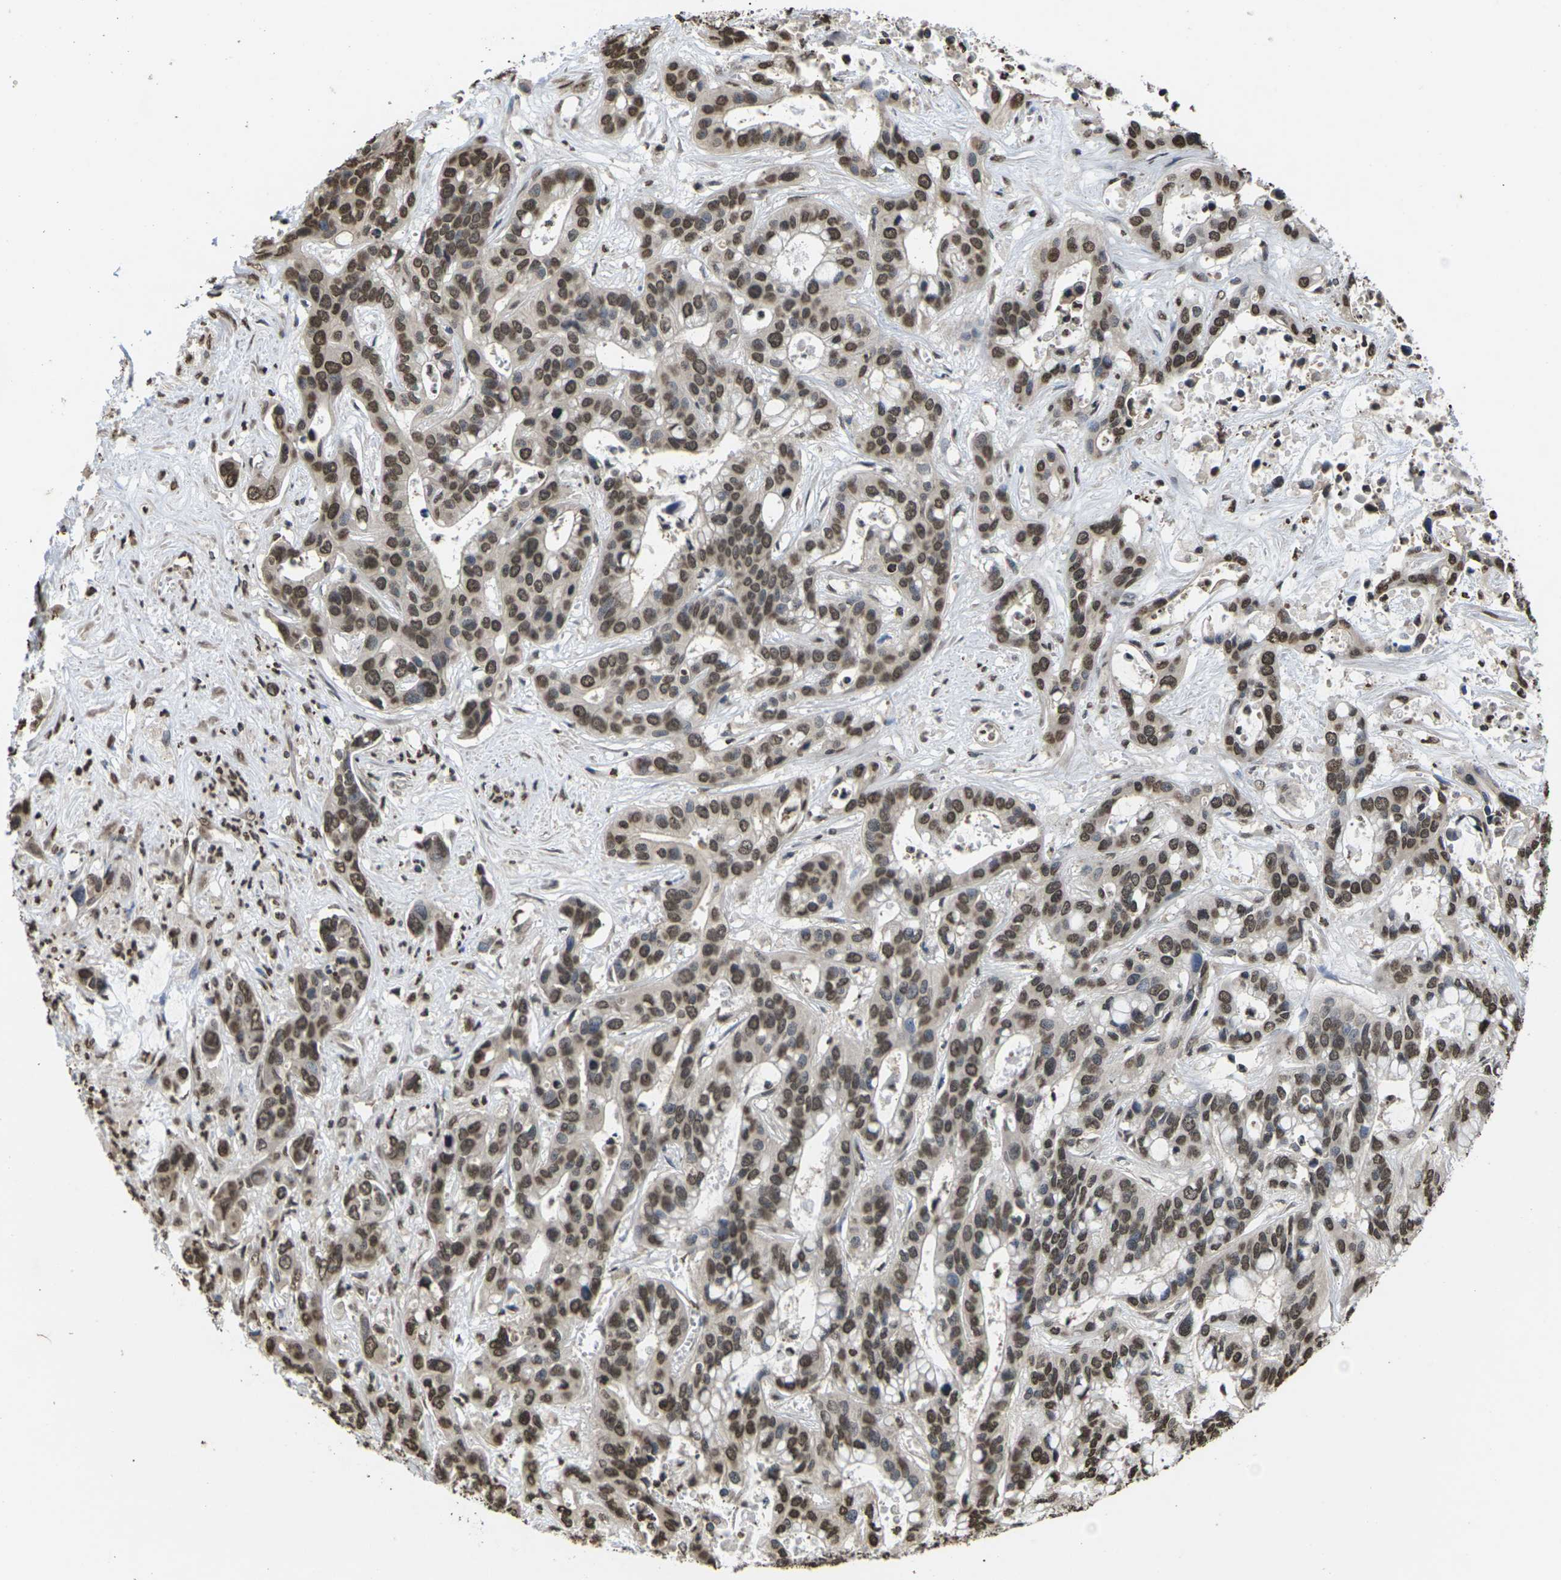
{"staining": {"intensity": "moderate", "quantity": ">75%", "location": "nuclear"}, "tissue": "liver cancer", "cell_type": "Tumor cells", "image_type": "cancer", "snomed": [{"axis": "morphology", "description": "Cholangiocarcinoma"}, {"axis": "topography", "description": "Liver"}], "caption": "Immunohistochemical staining of cholangiocarcinoma (liver) exhibits medium levels of moderate nuclear protein expression in approximately >75% of tumor cells.", "gene": "EMSY", "patient": {"sex": "female", "age": 65}}